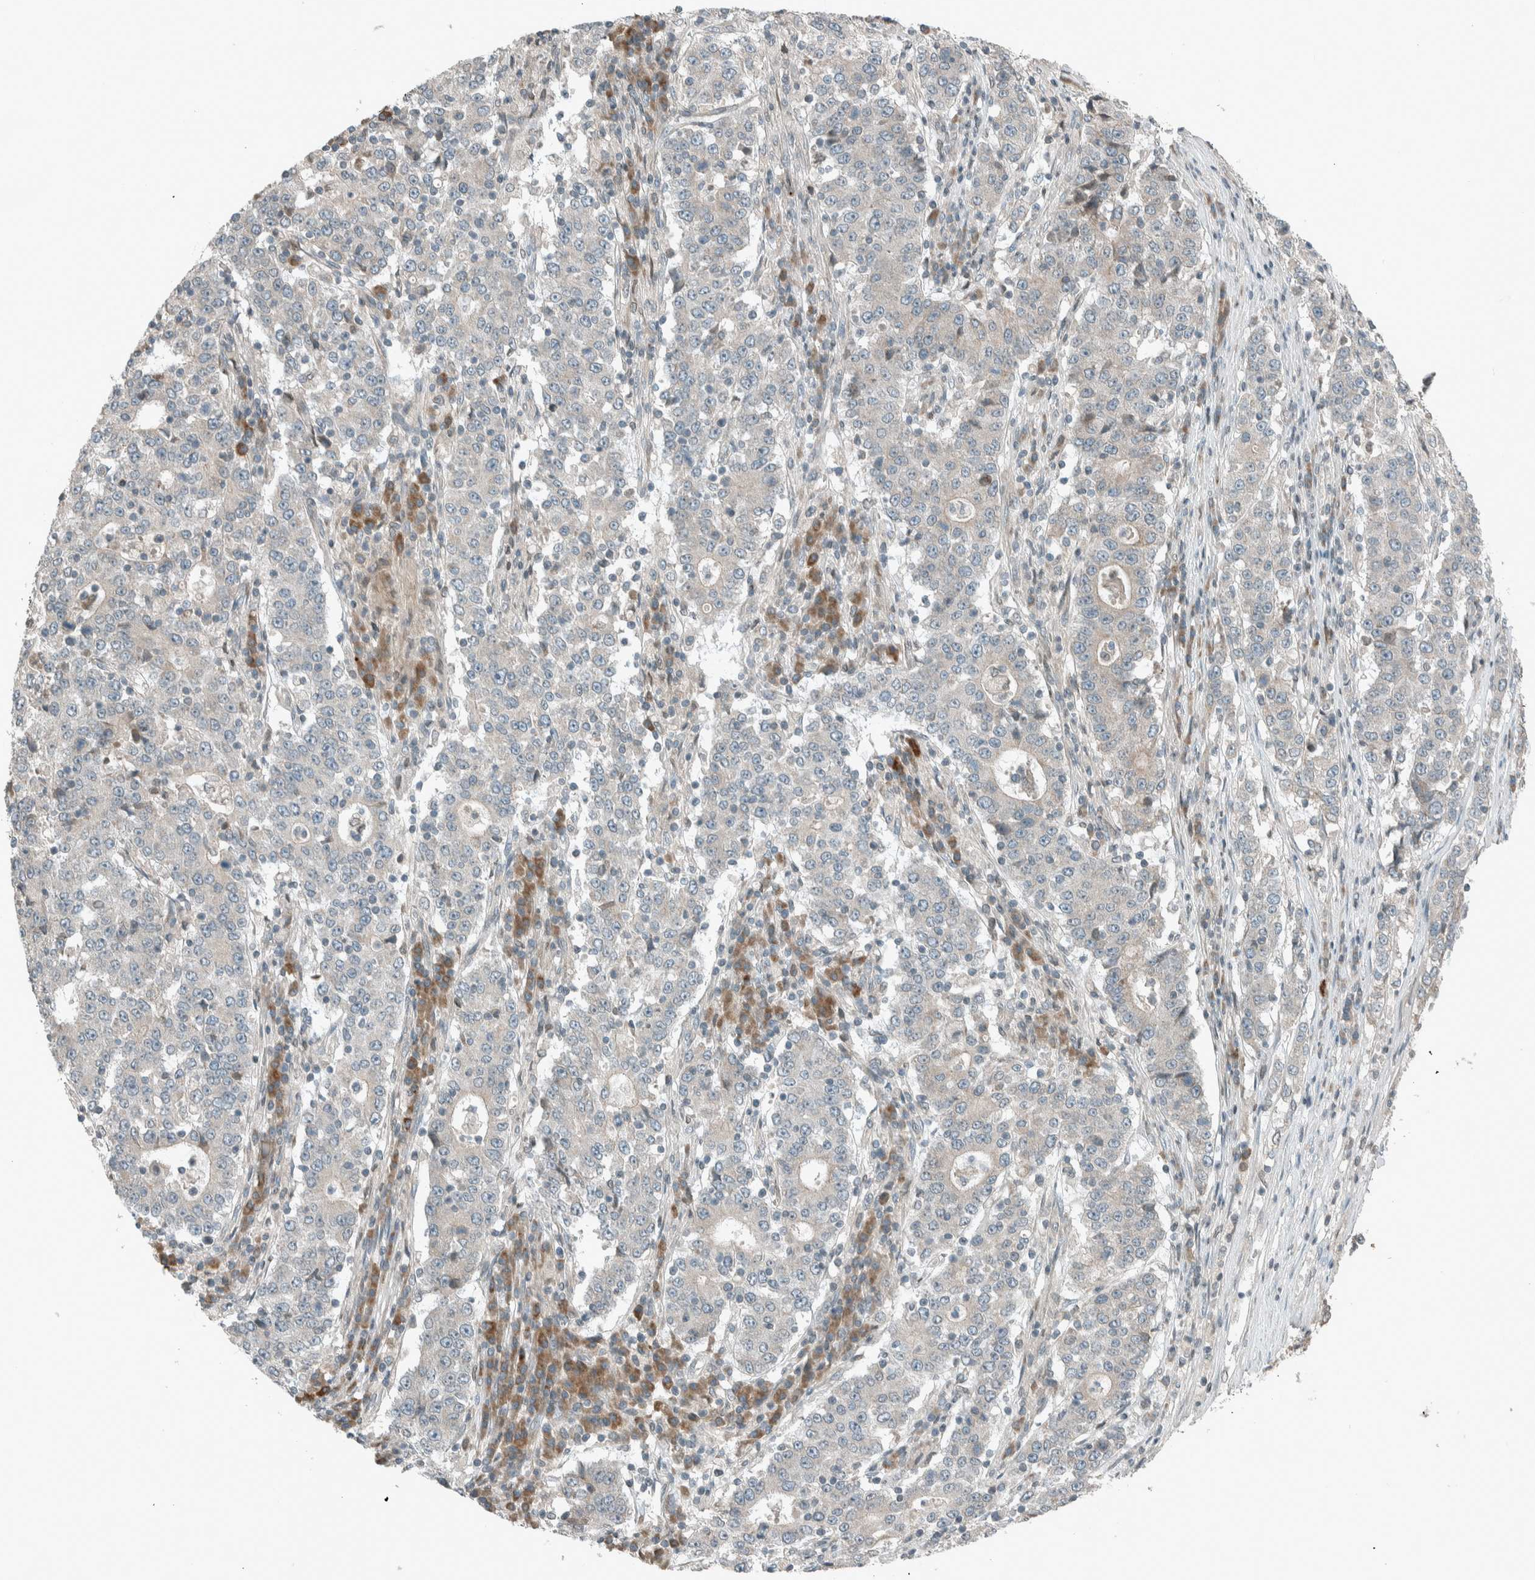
{"staining": {"intensity": "negative", "quantity": "none", "location": "none"}, "tissue": "stomach cancer", "cell_type": "Tumor cells", "image_type": "cancer", "snomed": [{"axis": "morphology", "description": "Adenocarcinoma, NOS"}, {"axis": "topography", "description": "Stomach"}], "caption": "Tumor cells are negative for brown protein staining in stomach cancer.", "gene": "SEL1L", "patient": {"sex": "male", "age": 59}}